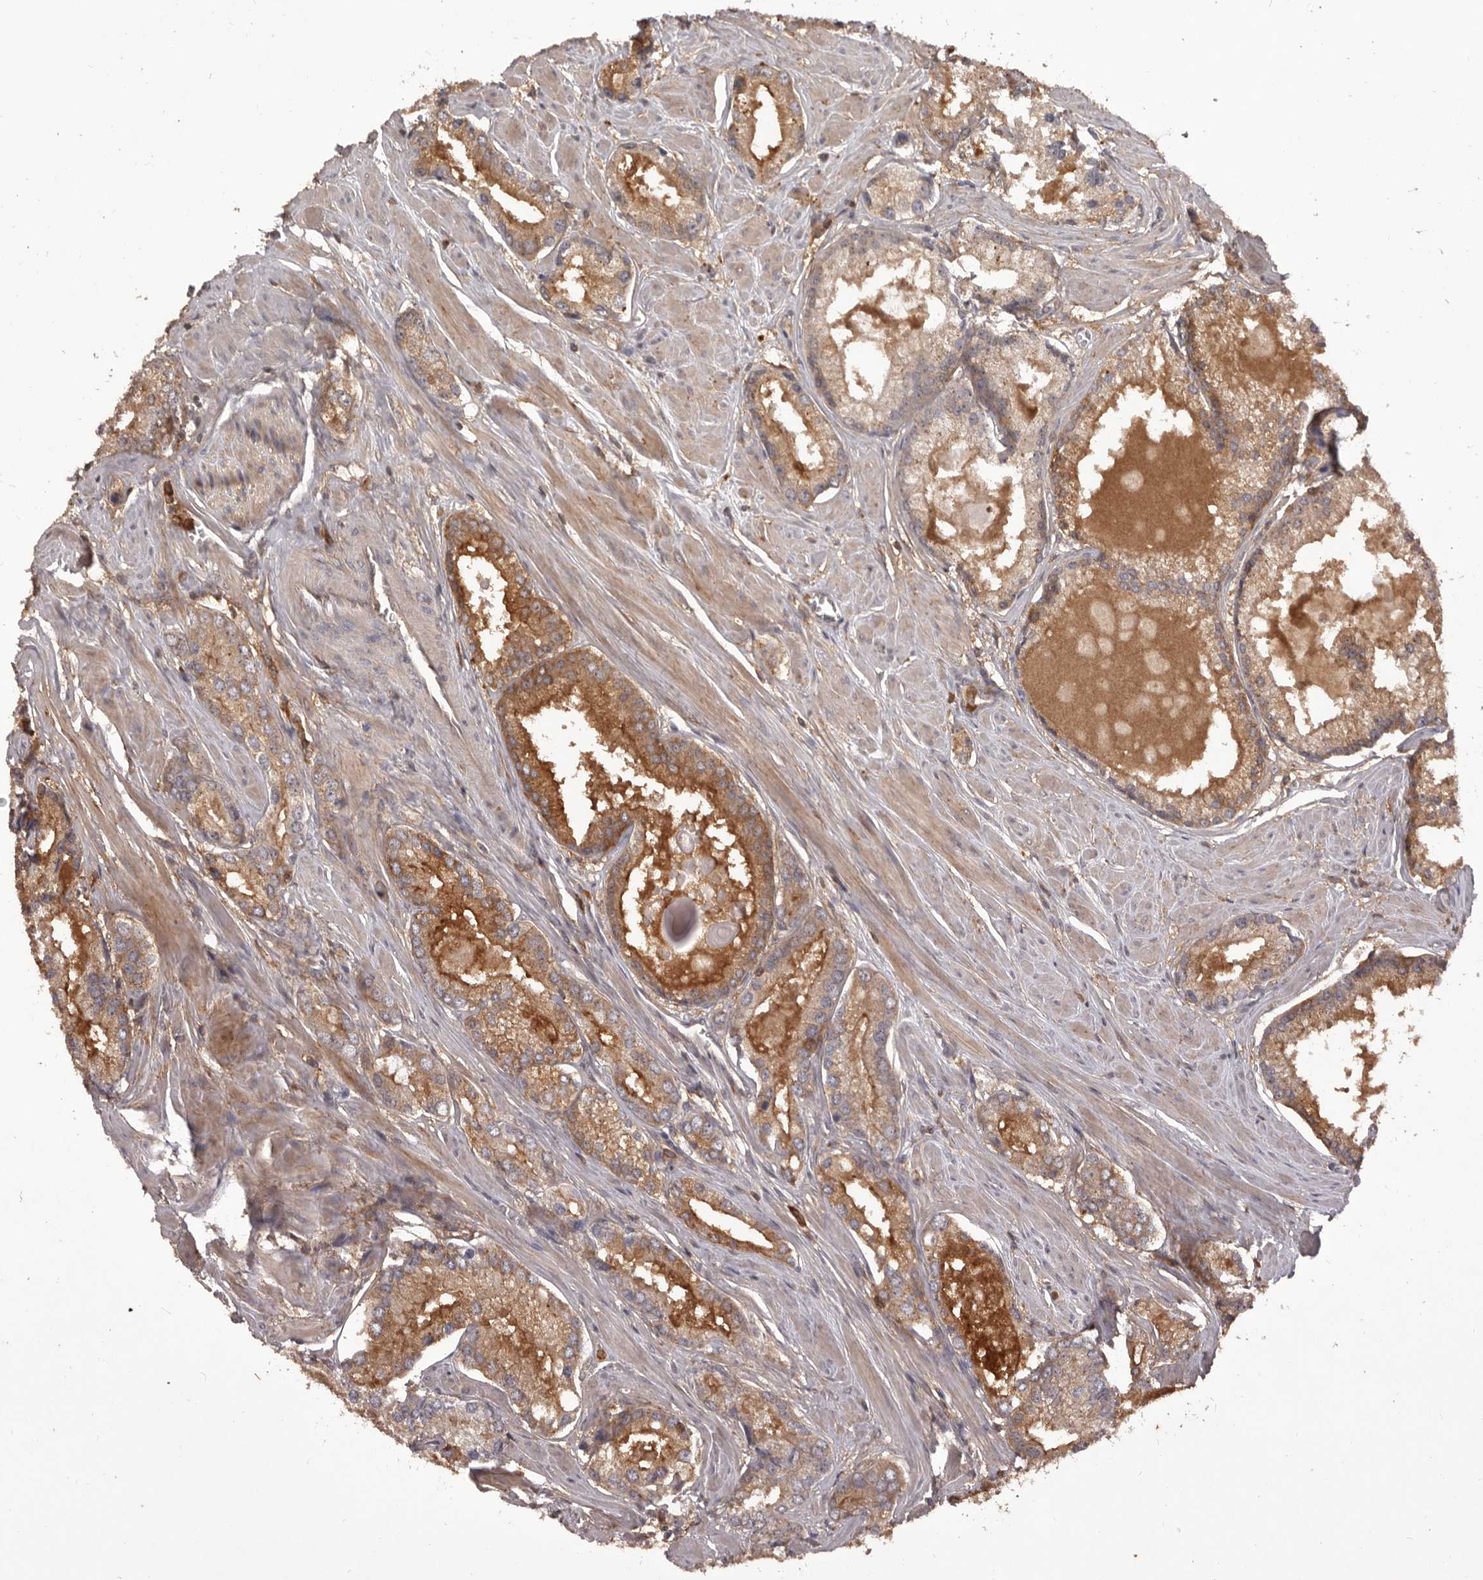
{"staining": {"intensity": "moderate", "quantity": ">75%", "location": "cytoplasmic/membranous"}, "tissue": "prostate cancer", "cell_type": "Tumor cells", "image_type": "cancer", "snomed": [{"axis": "morphology", "description": "Adenocarcinoma, Low grade"}, {"axis": "topography", "description": "Prostate"}], "caption": "This micrograph displays prostate low-grade adenocarcinoma stained with IHC to label a protein in brown. The cytoplasmic/membranous of tumor cells show moderate positivity for the protein. Nuclei are counter-stained blue.", "gene": "GLIPR2", "patient": {"sex": "male", "age": 54}}